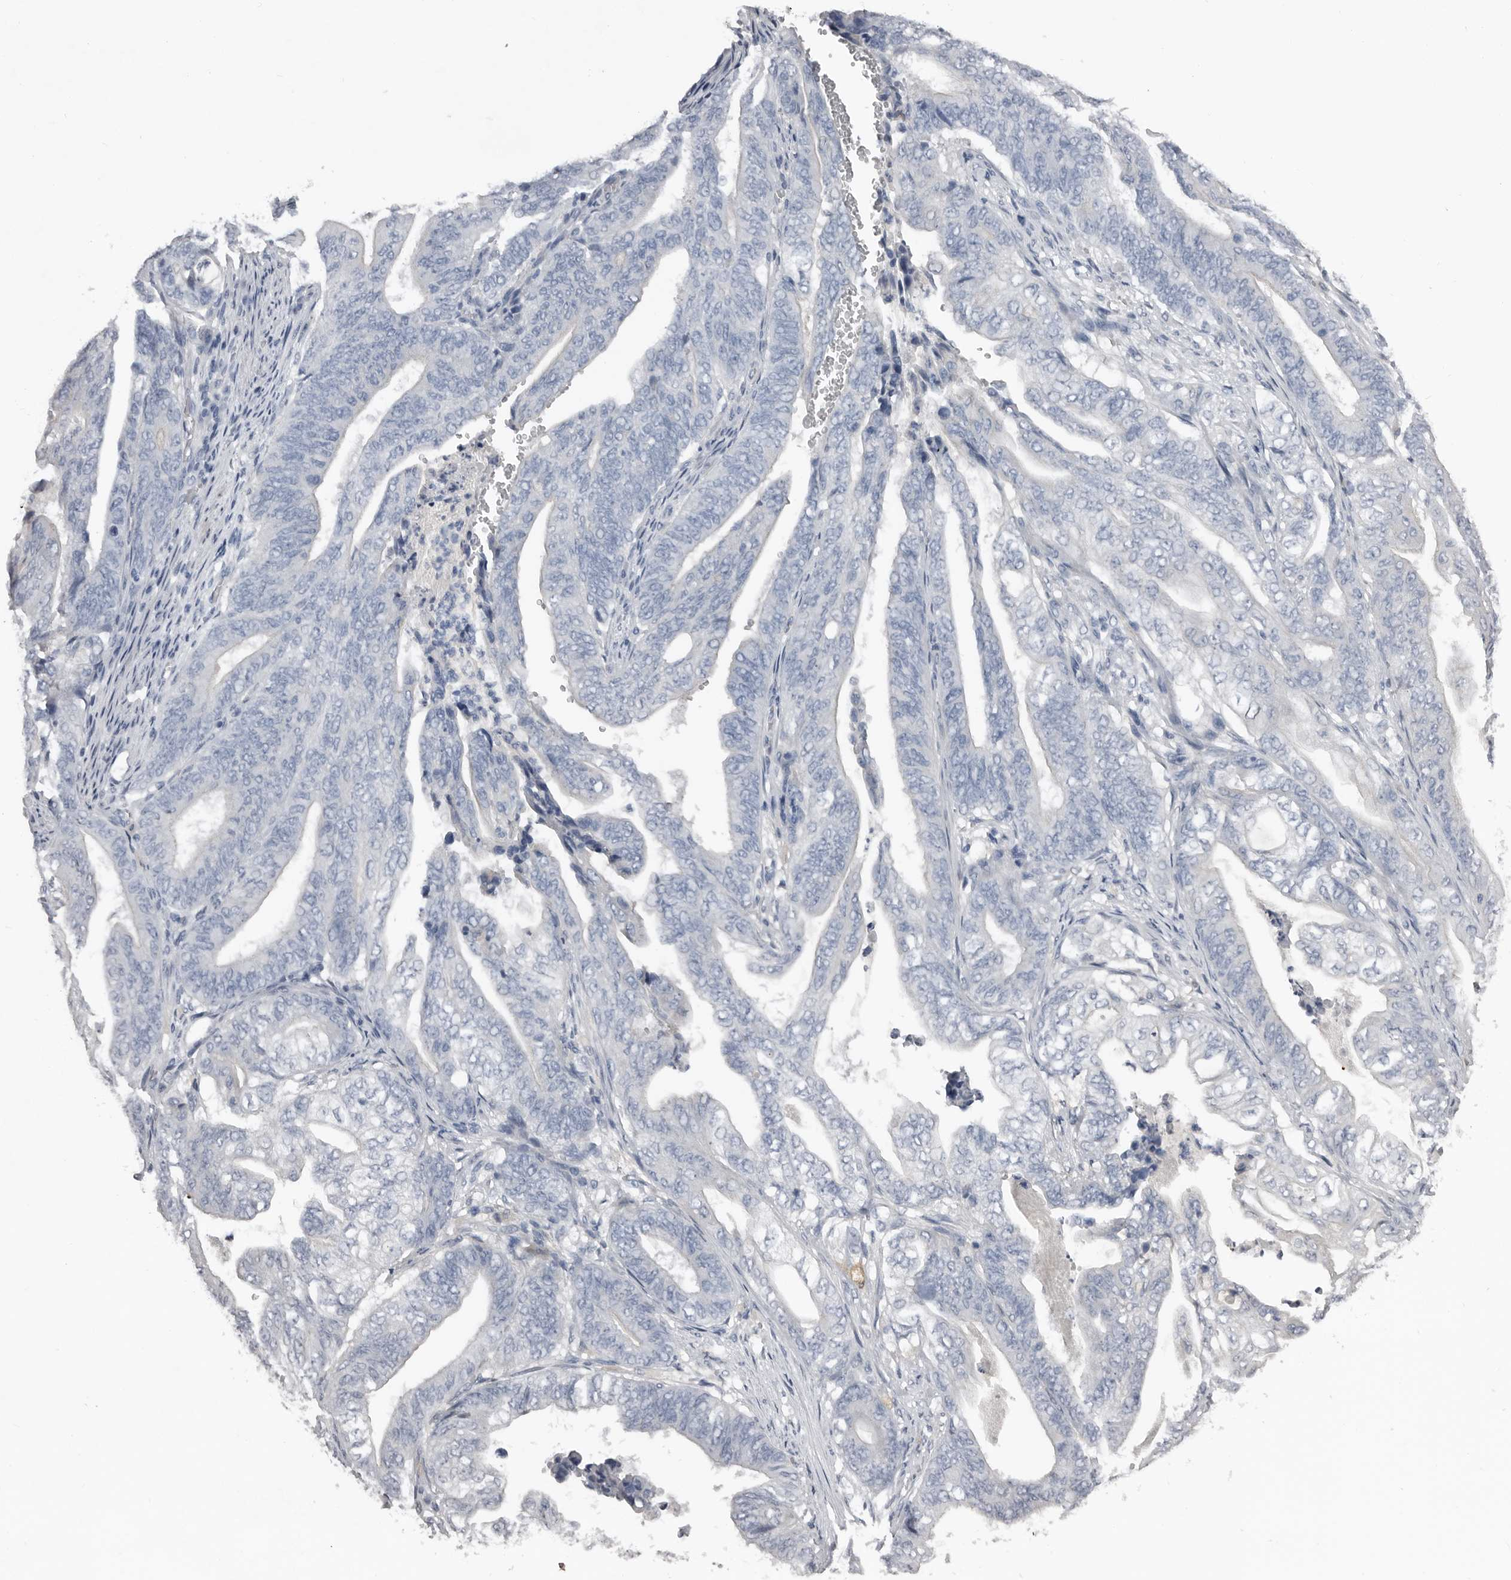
{"staining": {"intensity": "negative", "quantity": "none", "location": "none"}, "tissue": "stomach cancer", "cell_type": "Tumor cells", "image_type": "cancer", "snomed": [{"axis": "morphology", "description": "Adenocarcinoma, NOS"}, {"axis": "topography", "description": "Stomach"}], "caption": "IHC of adenocarcinoma (stomach) exhibits no expression in tumor cells.", "gene": "FABP7", "patient": {"sex": "female", "age": 73}}